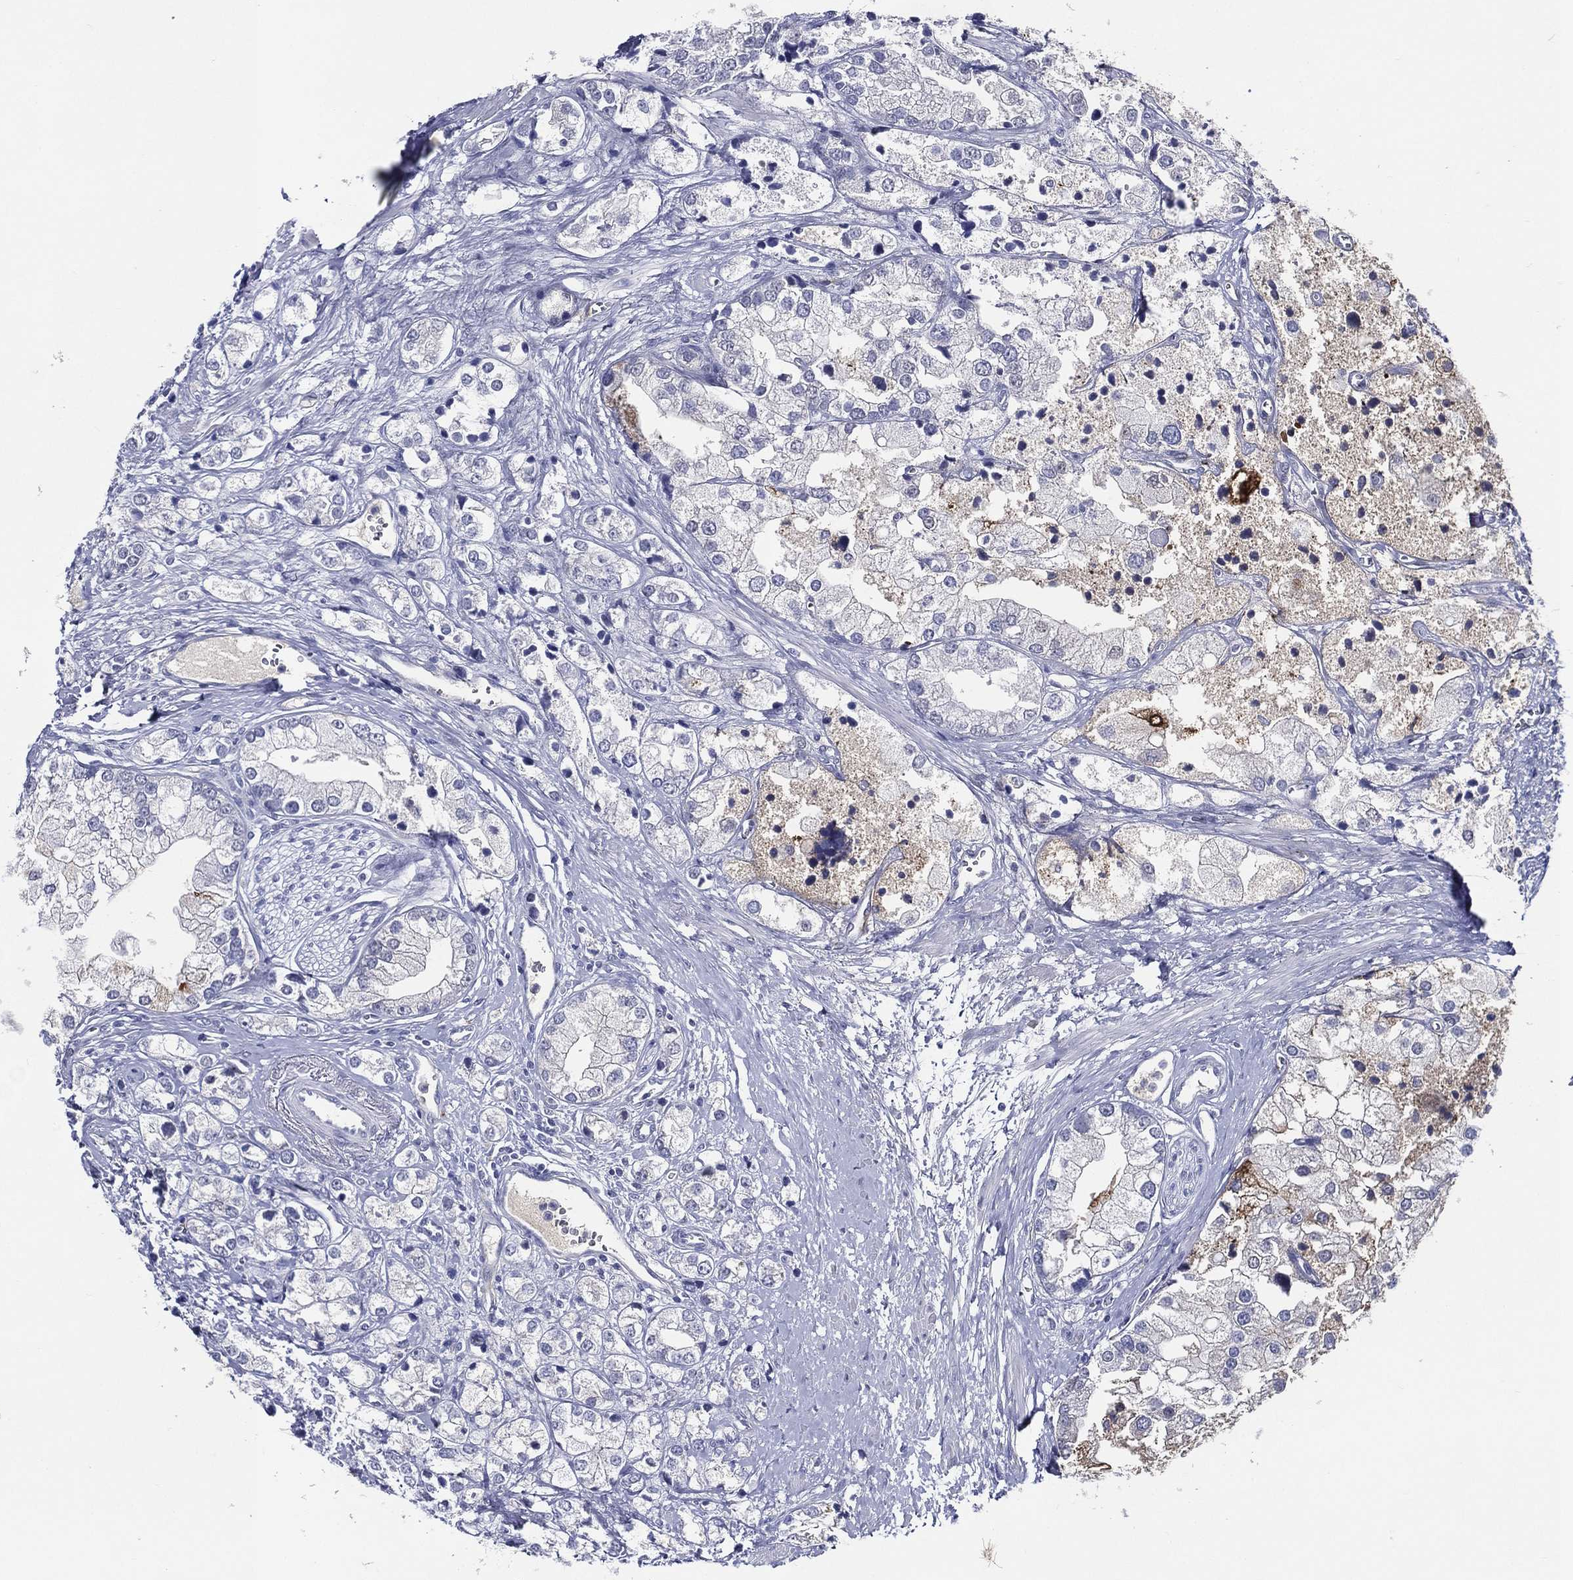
{"staining": {"intensity": "negative", "quantity": "none", "location": "none"}, "tissue": "prostate cancer", "cell_type": "Tumor cells", "image_type": "cancer", "snomed": [{"axis": "morphology", "description": "Adenocarcinoma, NOS"}, {"axis": "topography", "description": "Prostate and seminal vesicle, NOS"}, {"axis": "topography", "description": "Prostate"}], "caption": "This is a image of IHC staining of adenocarcinoma (prostate), which shows no staining in tumor cells.", "gene": "ACE2", "patient": {"sex": "male", "age": 79}}